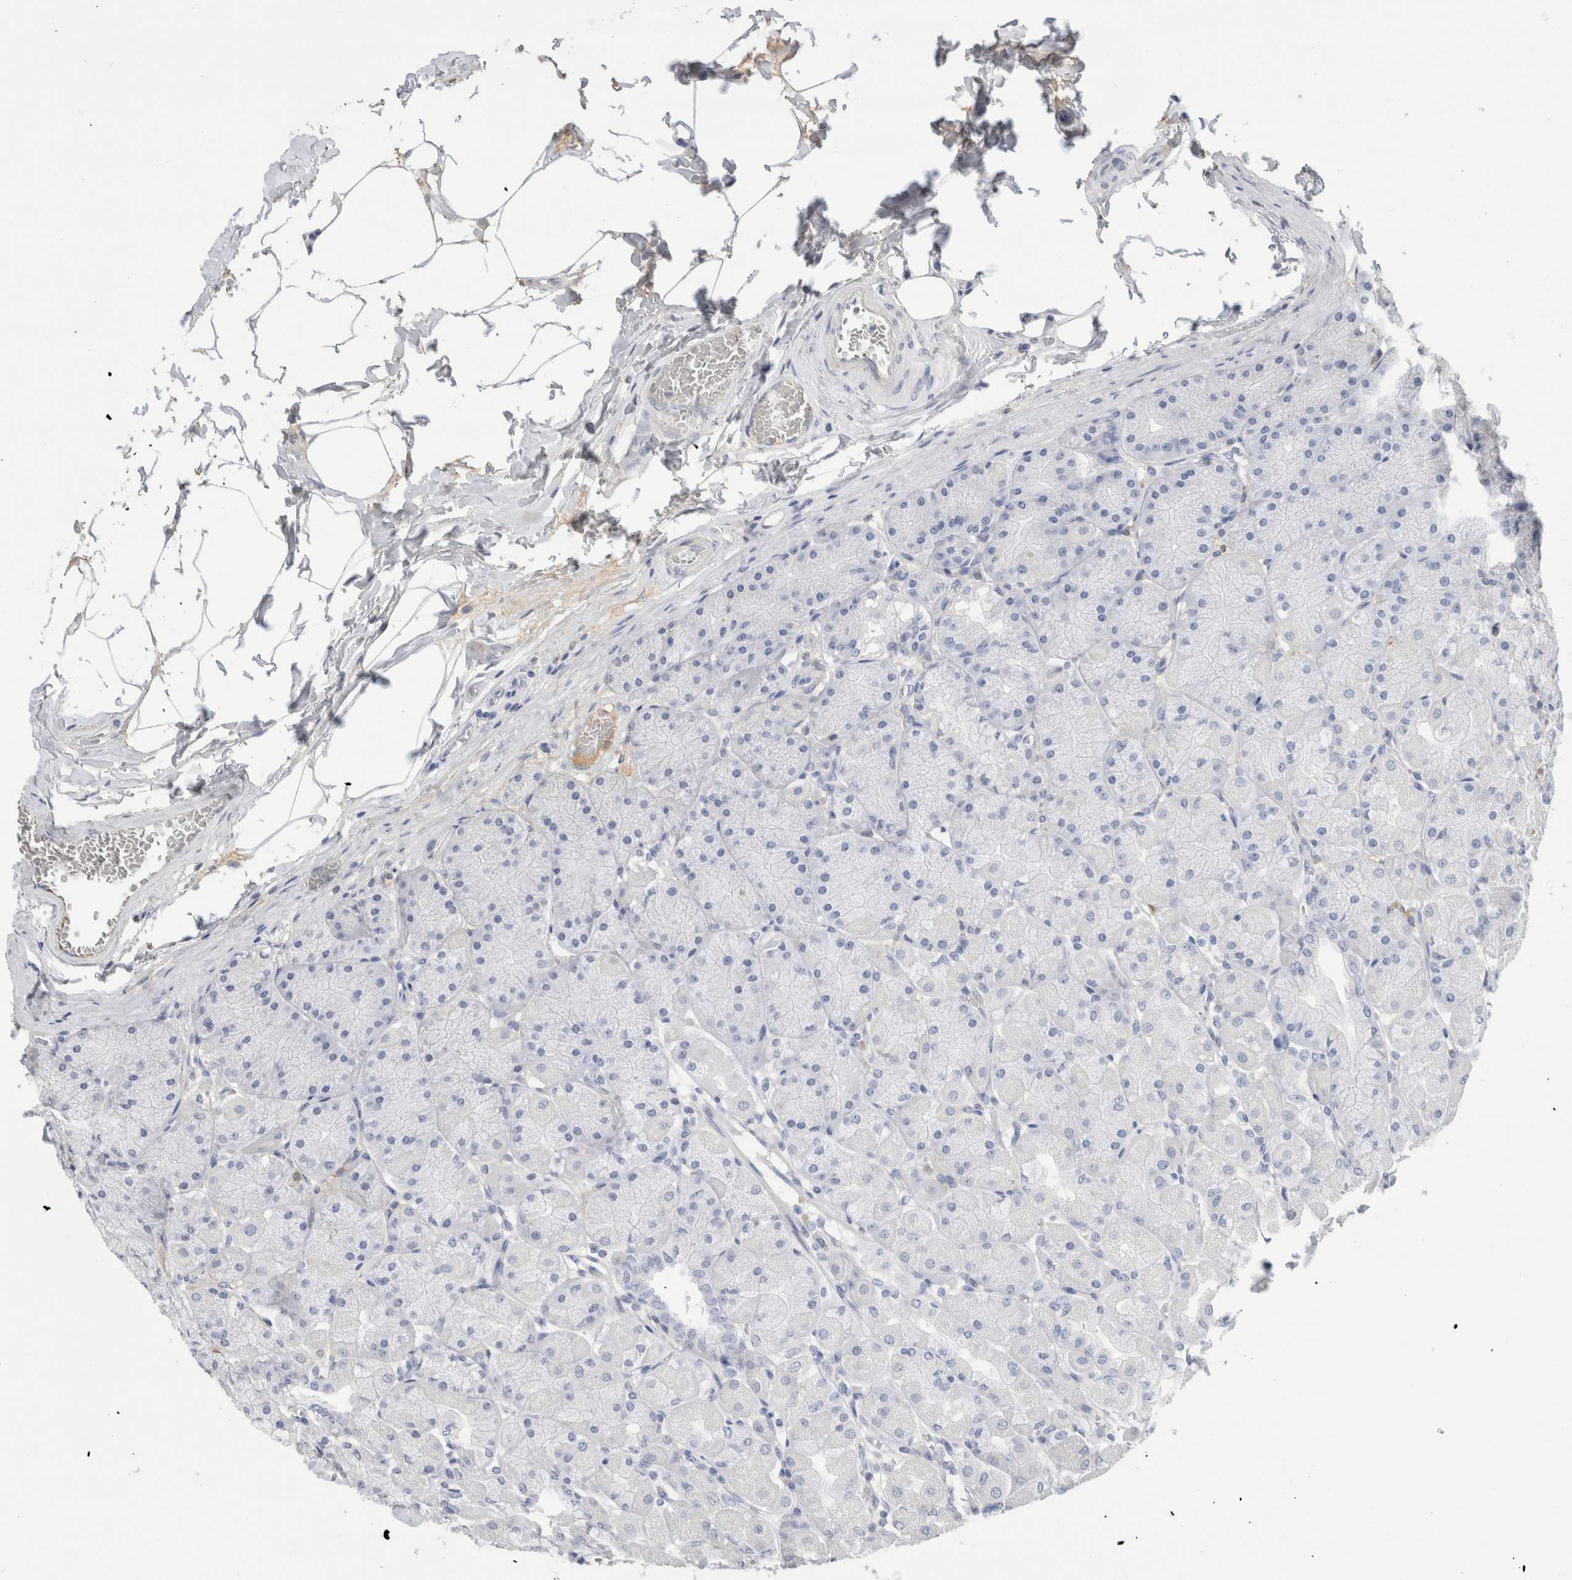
{"staining": {"intensity": "negative", "quantity": "none", "location": "none"}, "tissue": "stomach", "cell_type": "Glandular cells", "image_type": "normal", "snomed": [{"axis": "morphology", "description": "Normal tissue, NOS"}, {"axis": "topography", "description": "Stomach, upper"}], "caption": "Immunohistochemistry (IHC) micrograph of benign stomach: stomach stained with DAB (3,3'-diaminobenzidine) reveals no significant protein staining in glandular cells.", "gene": "SCGB1A1", "patient": {"sex": "female", "age": 56}}